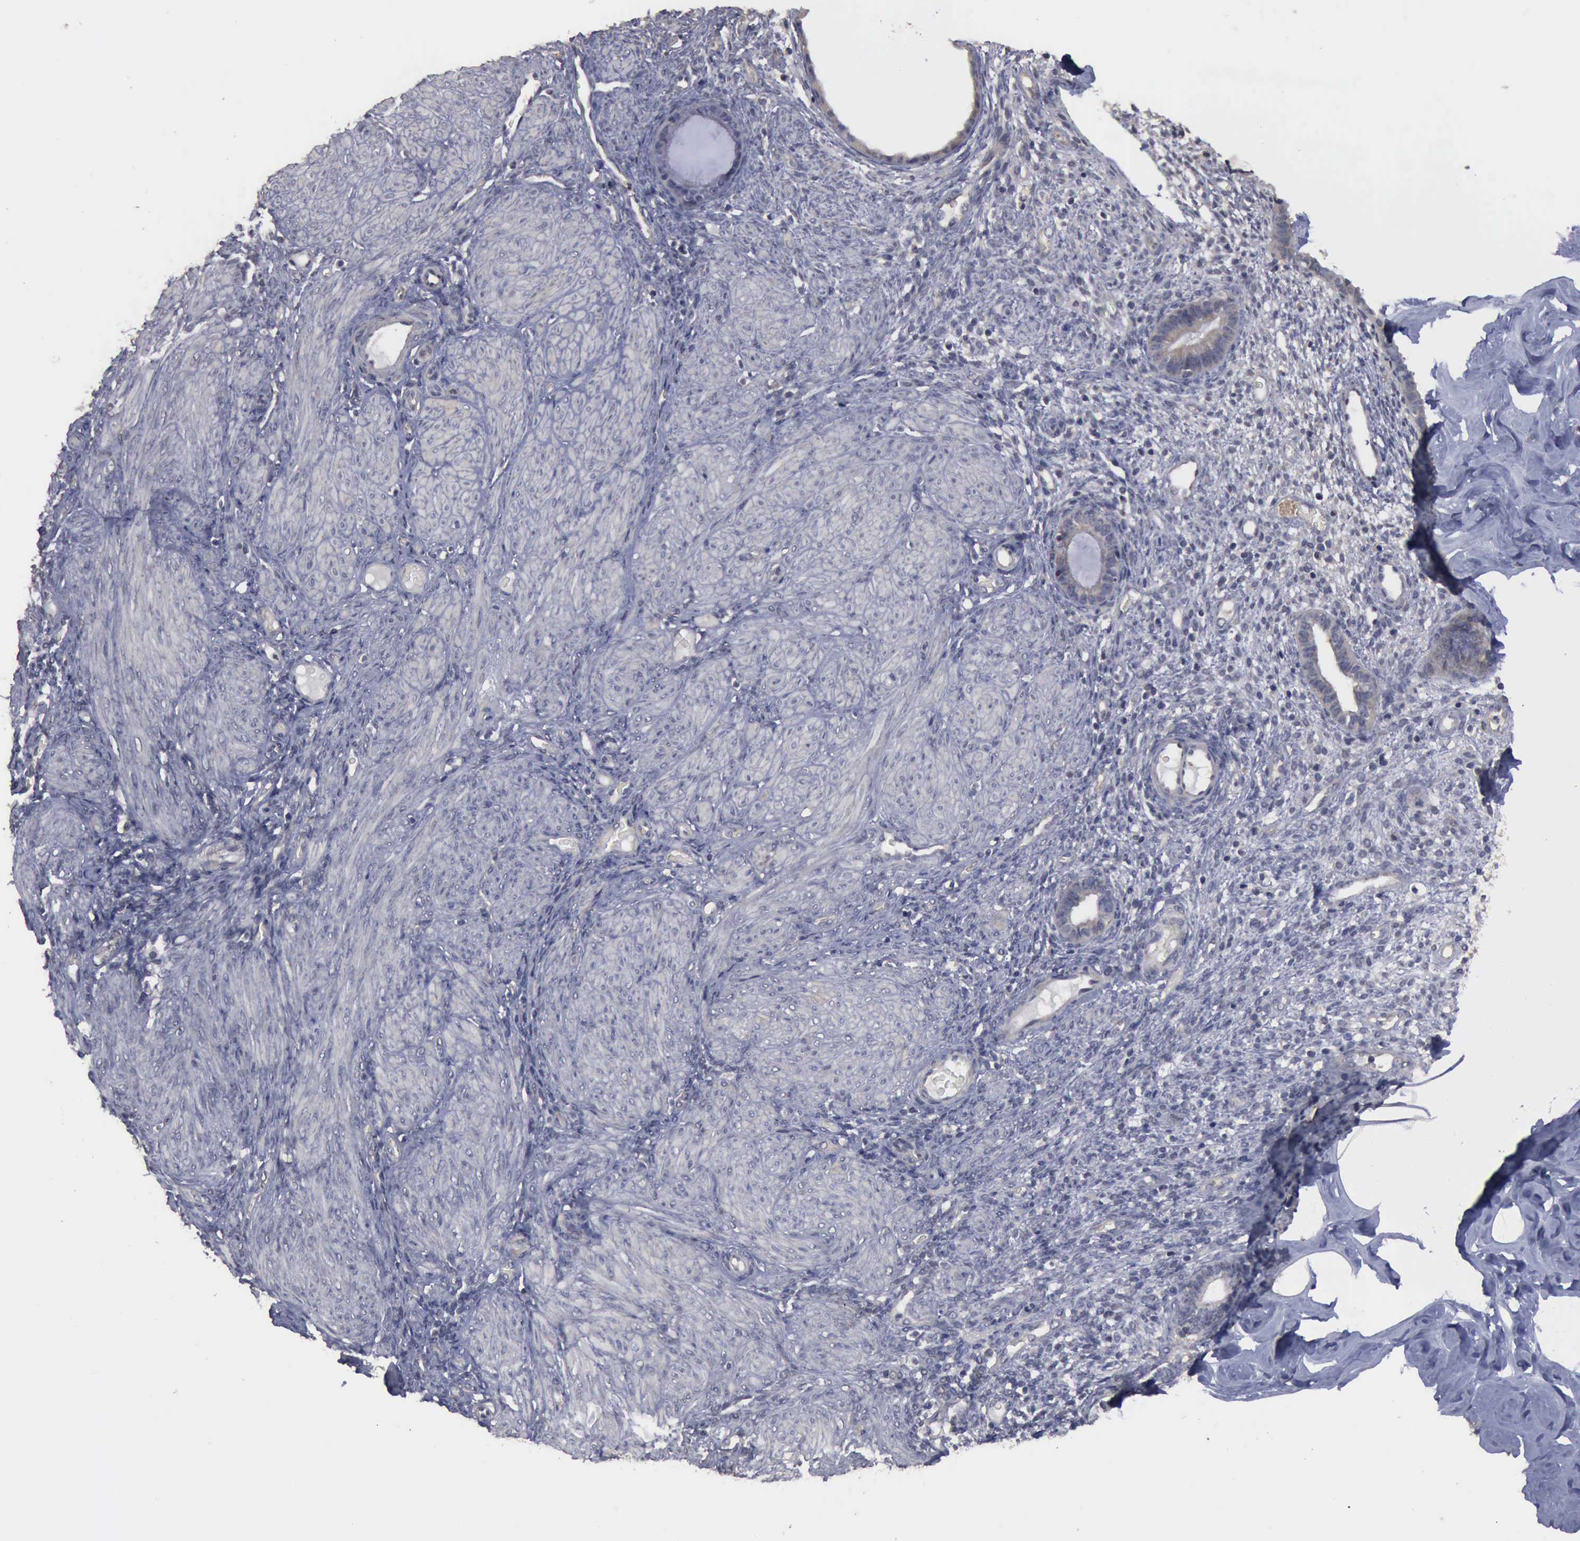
{"staining": {"intensity": "negative", "quantity": "none", "location": "none"}, "tissue": "endometrium", "cell_type": "Cells in endometrial stroma", "image_type": "normal", "snomed": [{"axis": "morphology", "description": "Normal tissue, NOS"}, {"axis": "topography", "description": "Endometrium"}], "caption": "Immunohistochemistry of unremarkable human endometrium shows no staining in cells in endometrial stroma.", "gene": "CRKL", "patient": {"sex": "female", "age": 72}}